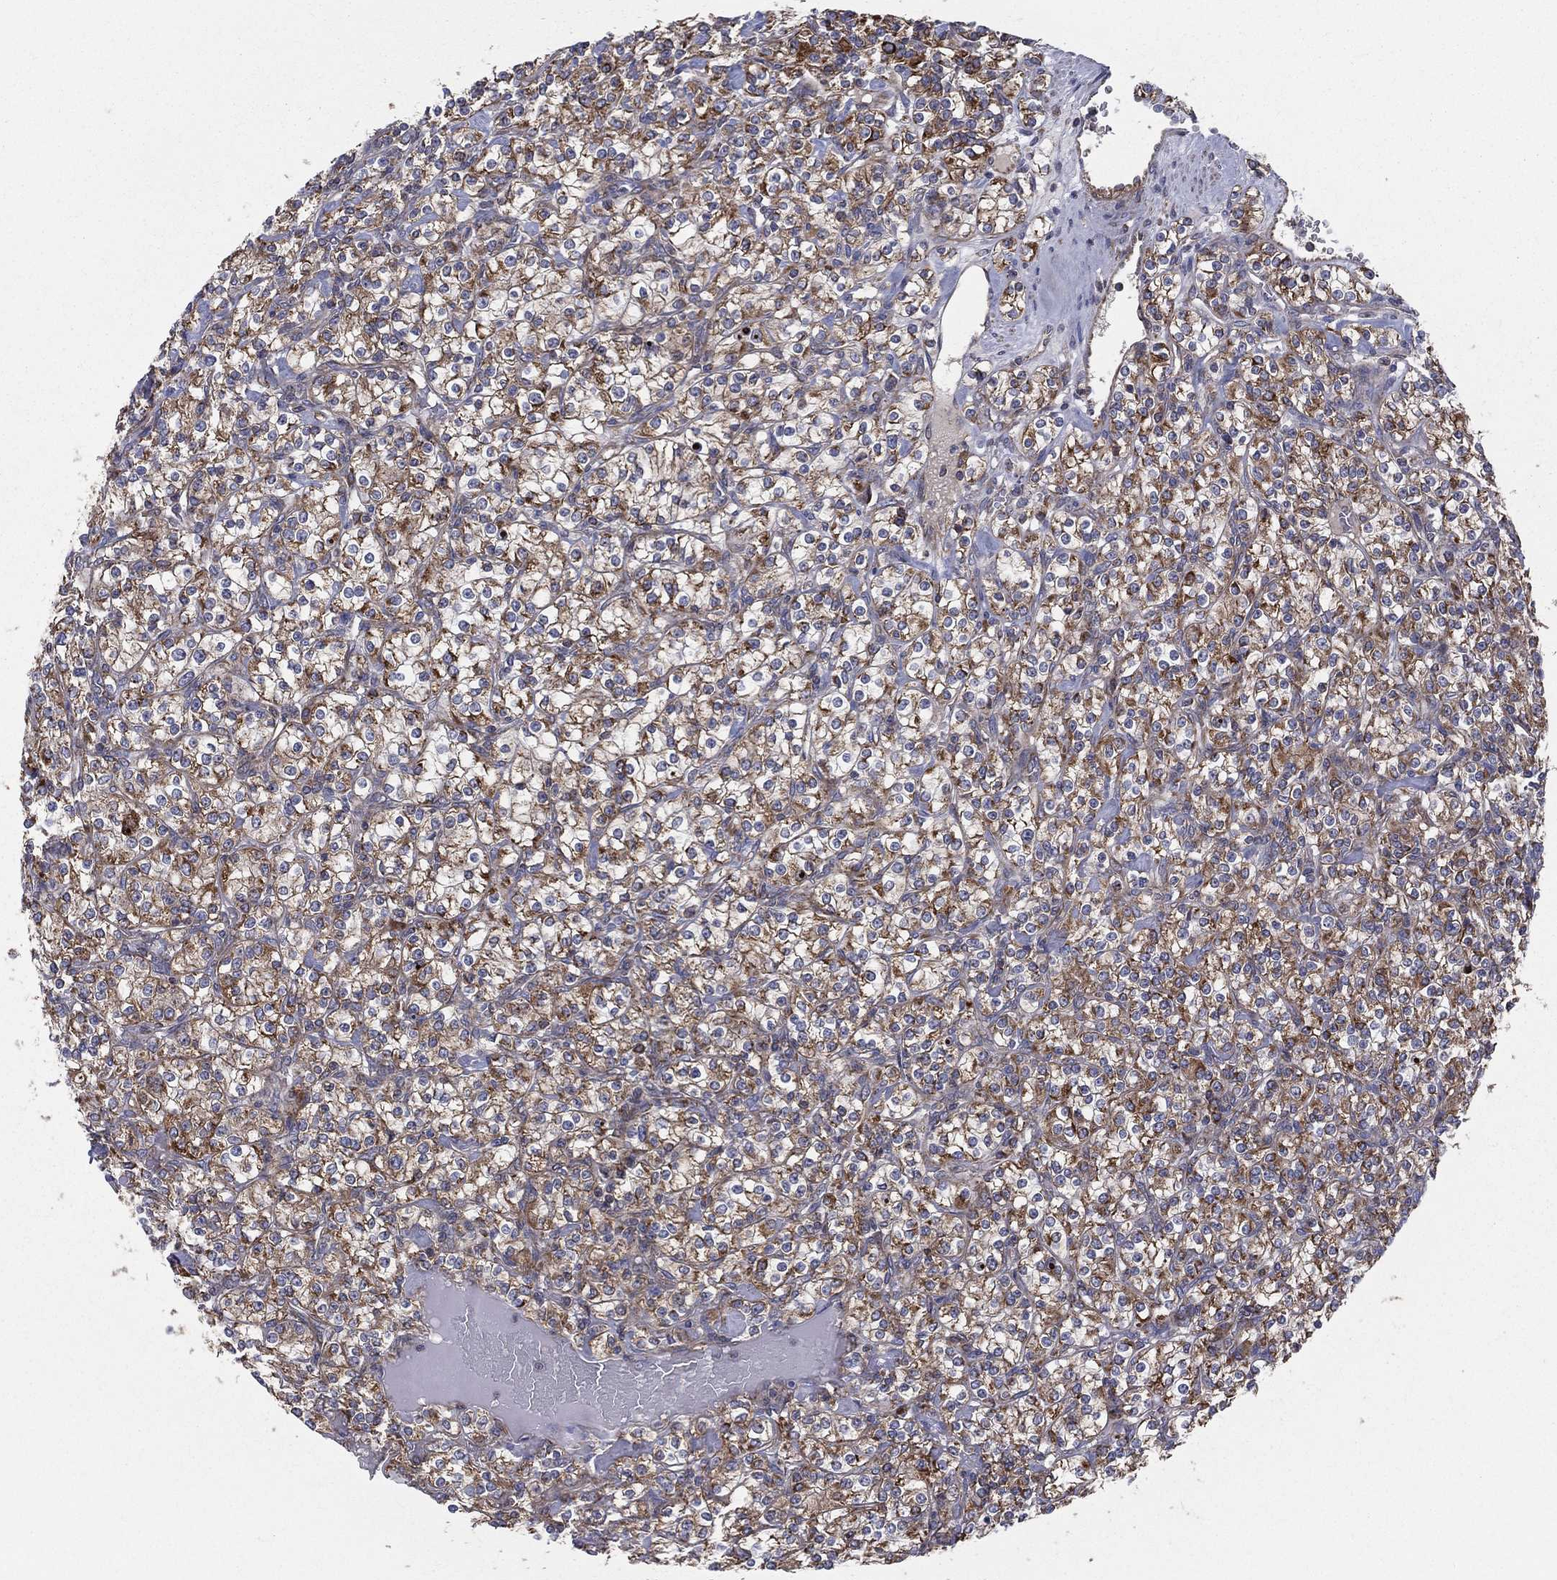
{"staining": {"intensity": "moderate", "quantity": ">75%", "location": "cytoplasmic/membranous"}, "tissue": "renal cancer", "cell_type": "Tumor cells", "image_type": "cancer", "snomed": [{"axis": "morphology", "description": "Adenocarcinoma, NOS"}, {"axis": "topography", "description": "Kidney"}], "caption": "Human renal adenocarcinoma stained for a protein (brown) displays moderate cytoplasmic/membranous positive staining in approximately >75% of tumor cells.", "gene": "MIX23", "patient": {"sex": "male", "age": 77}}